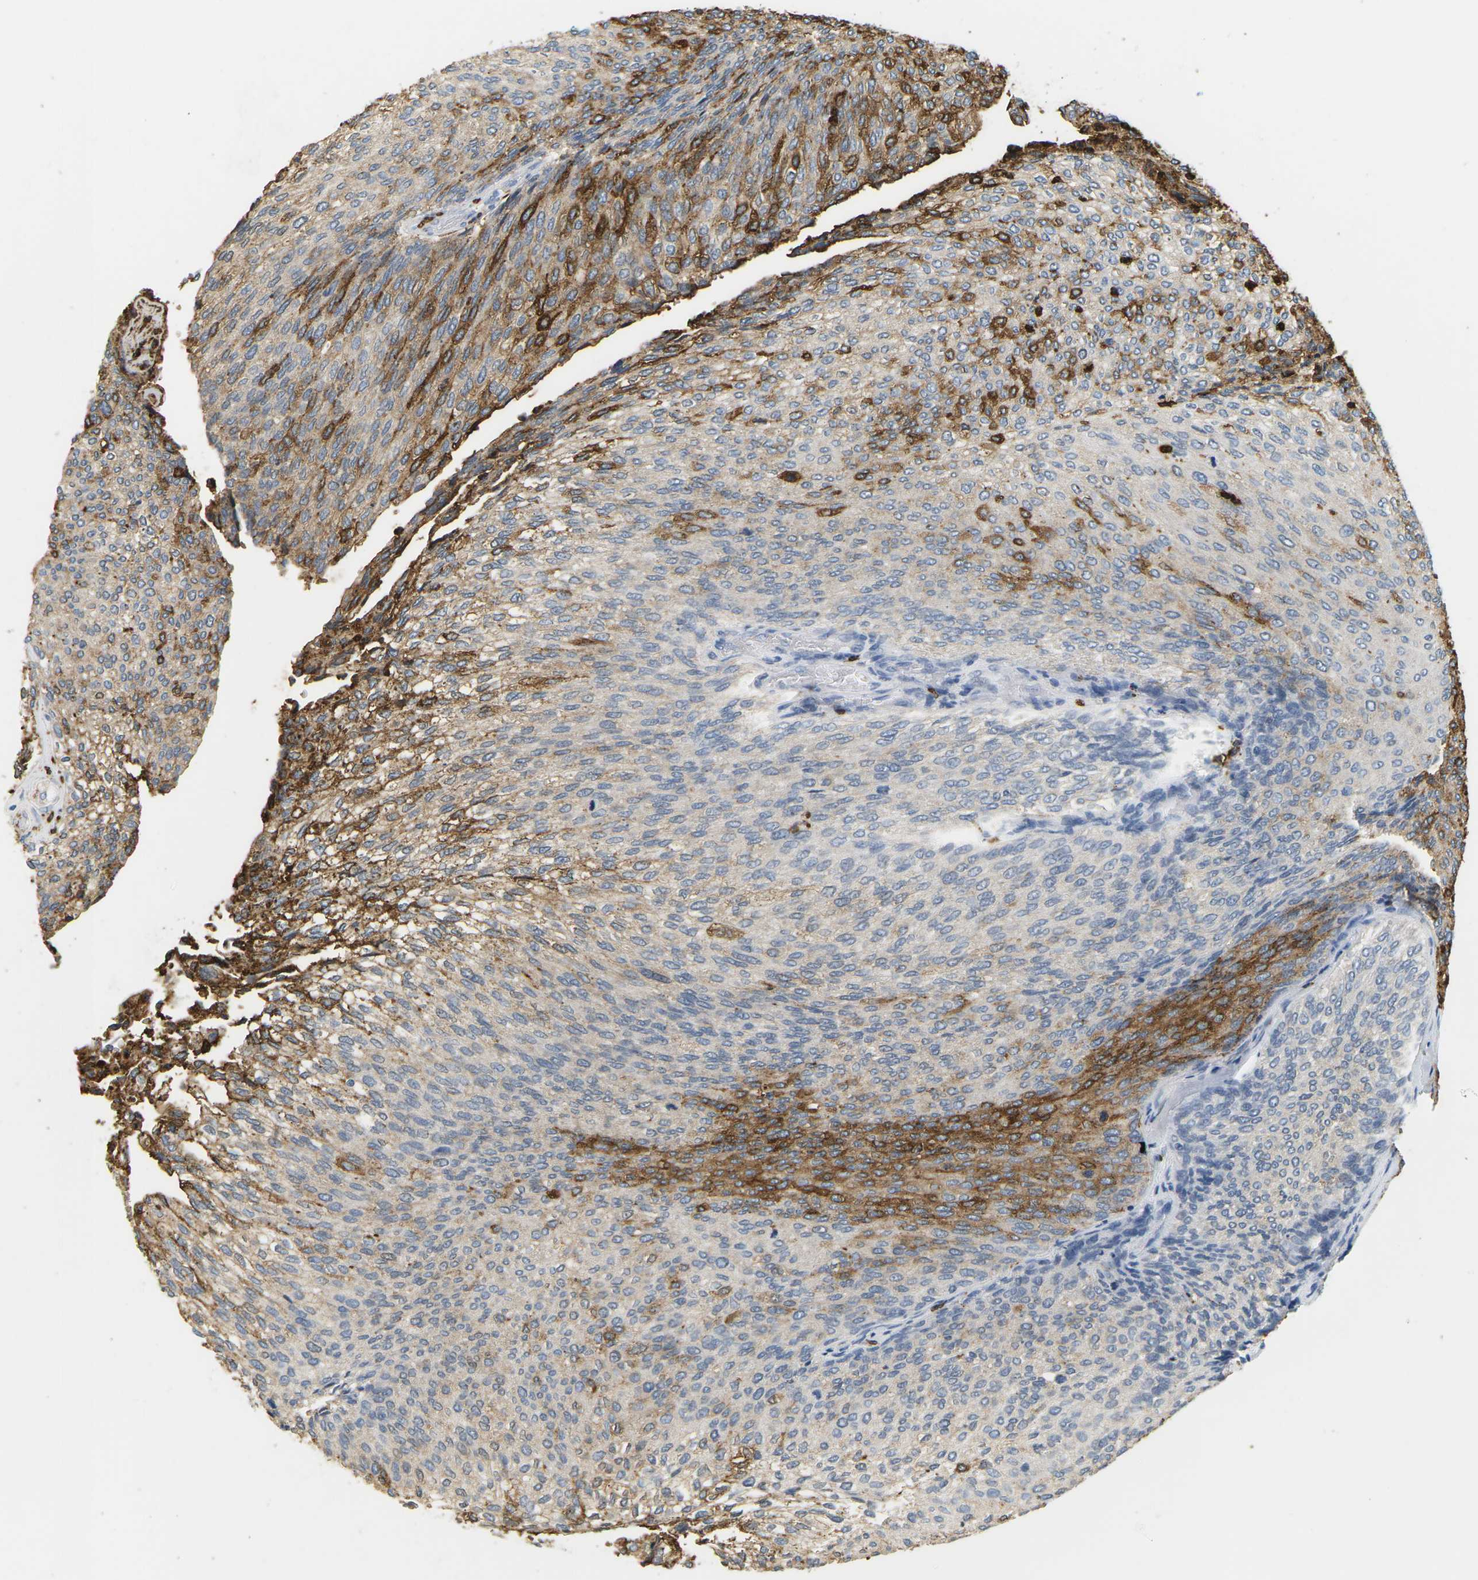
{"staining": {"intensity": "strong", "quantity": "25%-75%", "location": "cytoplasmic/membranous"}, "tissue": "urothelial cancer", "cell_type": "Tumor cells", "image_type": "cancer", "snomed": [{"axis": "morphology", "description": "Urothelial carcinoma, Low grade"}, {"axis": "topography", "description": "Urinary bladder"}], "caption": "Human urothelial cancer stained for a protein (brown) displays strong cytoplasmic/membranous positive positivity in approximately 25%-75% of tumor cells.", "gene": "ADM", "patient": {"sex": "female", "age": 79}}